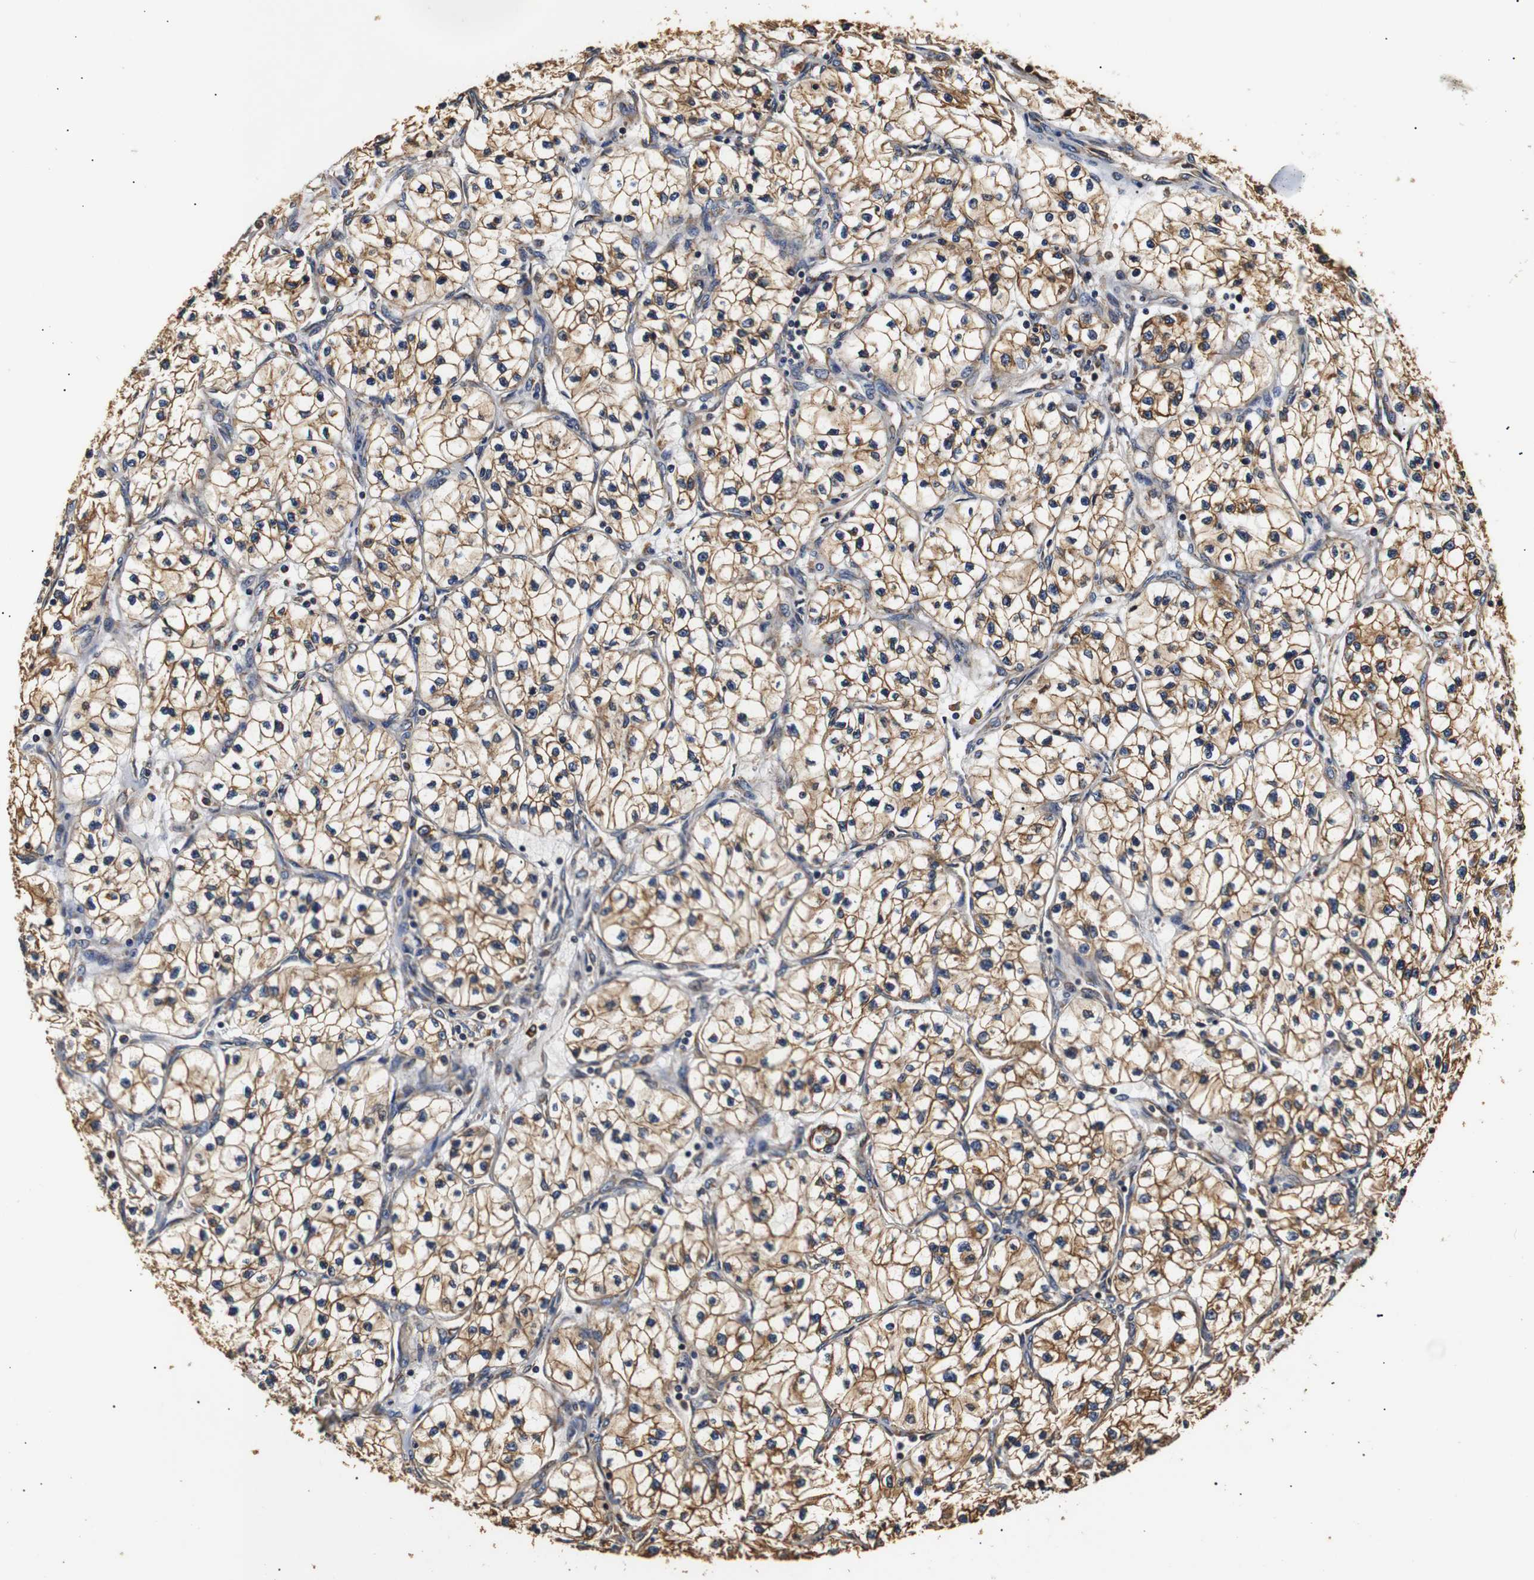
{"staining": {"intensity": "moderate", "quantity": ">75%", "location": "cytoplasmic/membranous"}, "tissue": "renal cancer", "cell_type": "Tumor cells", "image_type": "cancer", "snomed": [{"axis": "morphology", "description": "Adenocarcinoma, NOS"}, {"axis": "topography", "description": "Kidney"}], "caption": "Protein staining of renal cancer tissue shows moderate cytoplasmic/membranous expression in approximately >75% of tumor cells.", "gene": "HHIP", "patient": {"sex": "female", "age": 57}}